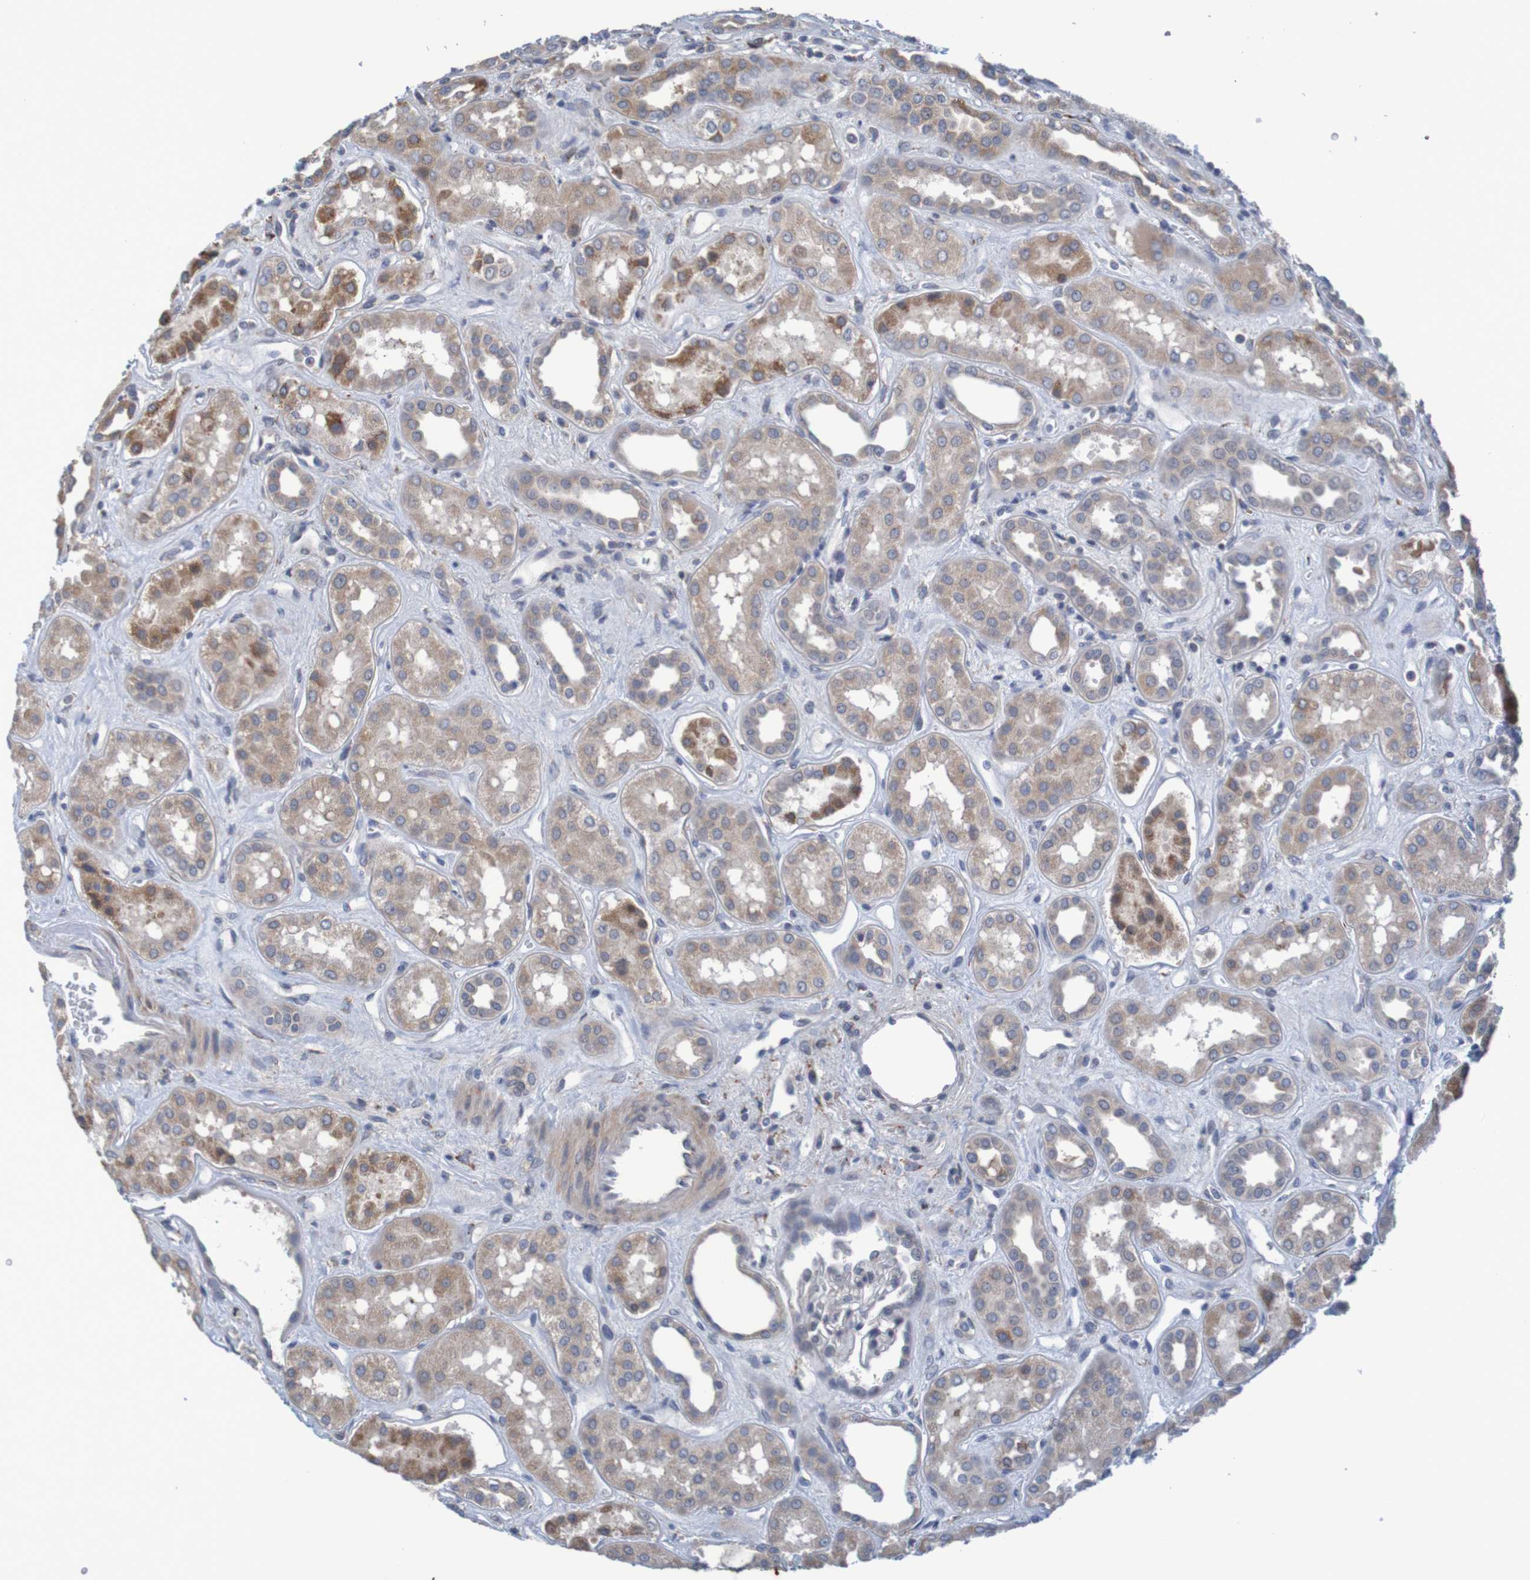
{"staining": {"intensity": "weak", "quantity": "<25%", "location": "cytoplasmic/membranous,nuclear"}, "tissue": "kidney", "cell_type": "Cells in glomeruli", "image_type": "normal", "snomed": [{"axis": "morphology", "description": "Normal tissue, NOS"}, {"axis": "topography", "description": "Kidney"}], "caption": "IHC histopathology image of benign kidney stained for a protein (brown), which exhibits no expression in cells in glomeruli.", "gene": "CLDN18", "patient": {"sex": "male", "age": 59}}